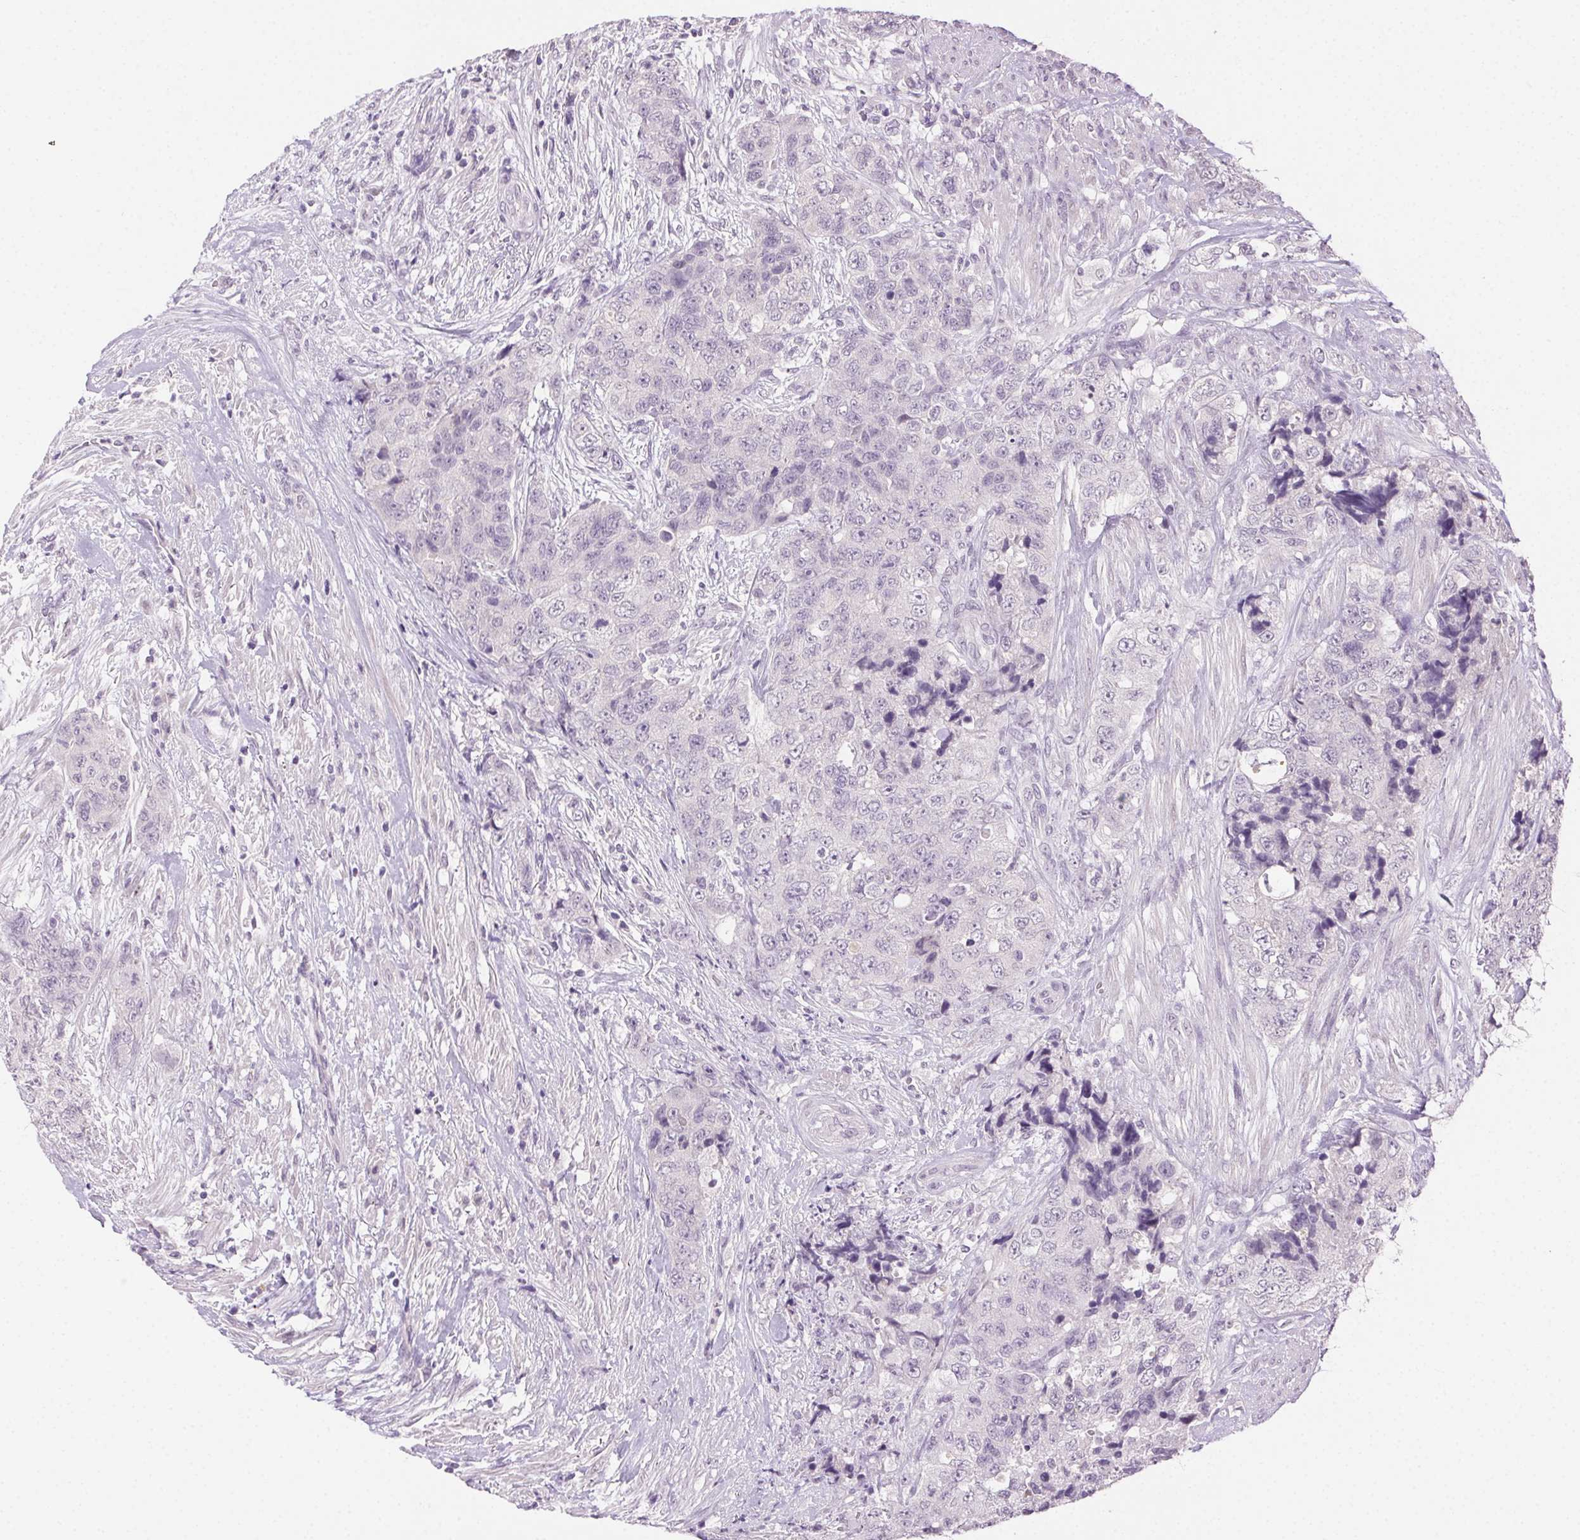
{"staining": {"intensity": "negative", "quantity": "none", "location": "none"}, "tissue": "urothelial cancer", "cell_type": "Tumor cells", "image_type": "cancer", "snomed": [{"axis": "morphology", "description": "Urothelial carcinoma, High grade"}, {"axis": "topography", "description": "Urinary bladder"}], "caption": "IHC micrograph of neoplastic tissue: human urothelial cancer stained with DAB (3,3'-diaminobenzidine) displays no significant protein positivity in tumor cells.", "gene": "CLDN10", "patient": {"sex": "female", "age": 78}}